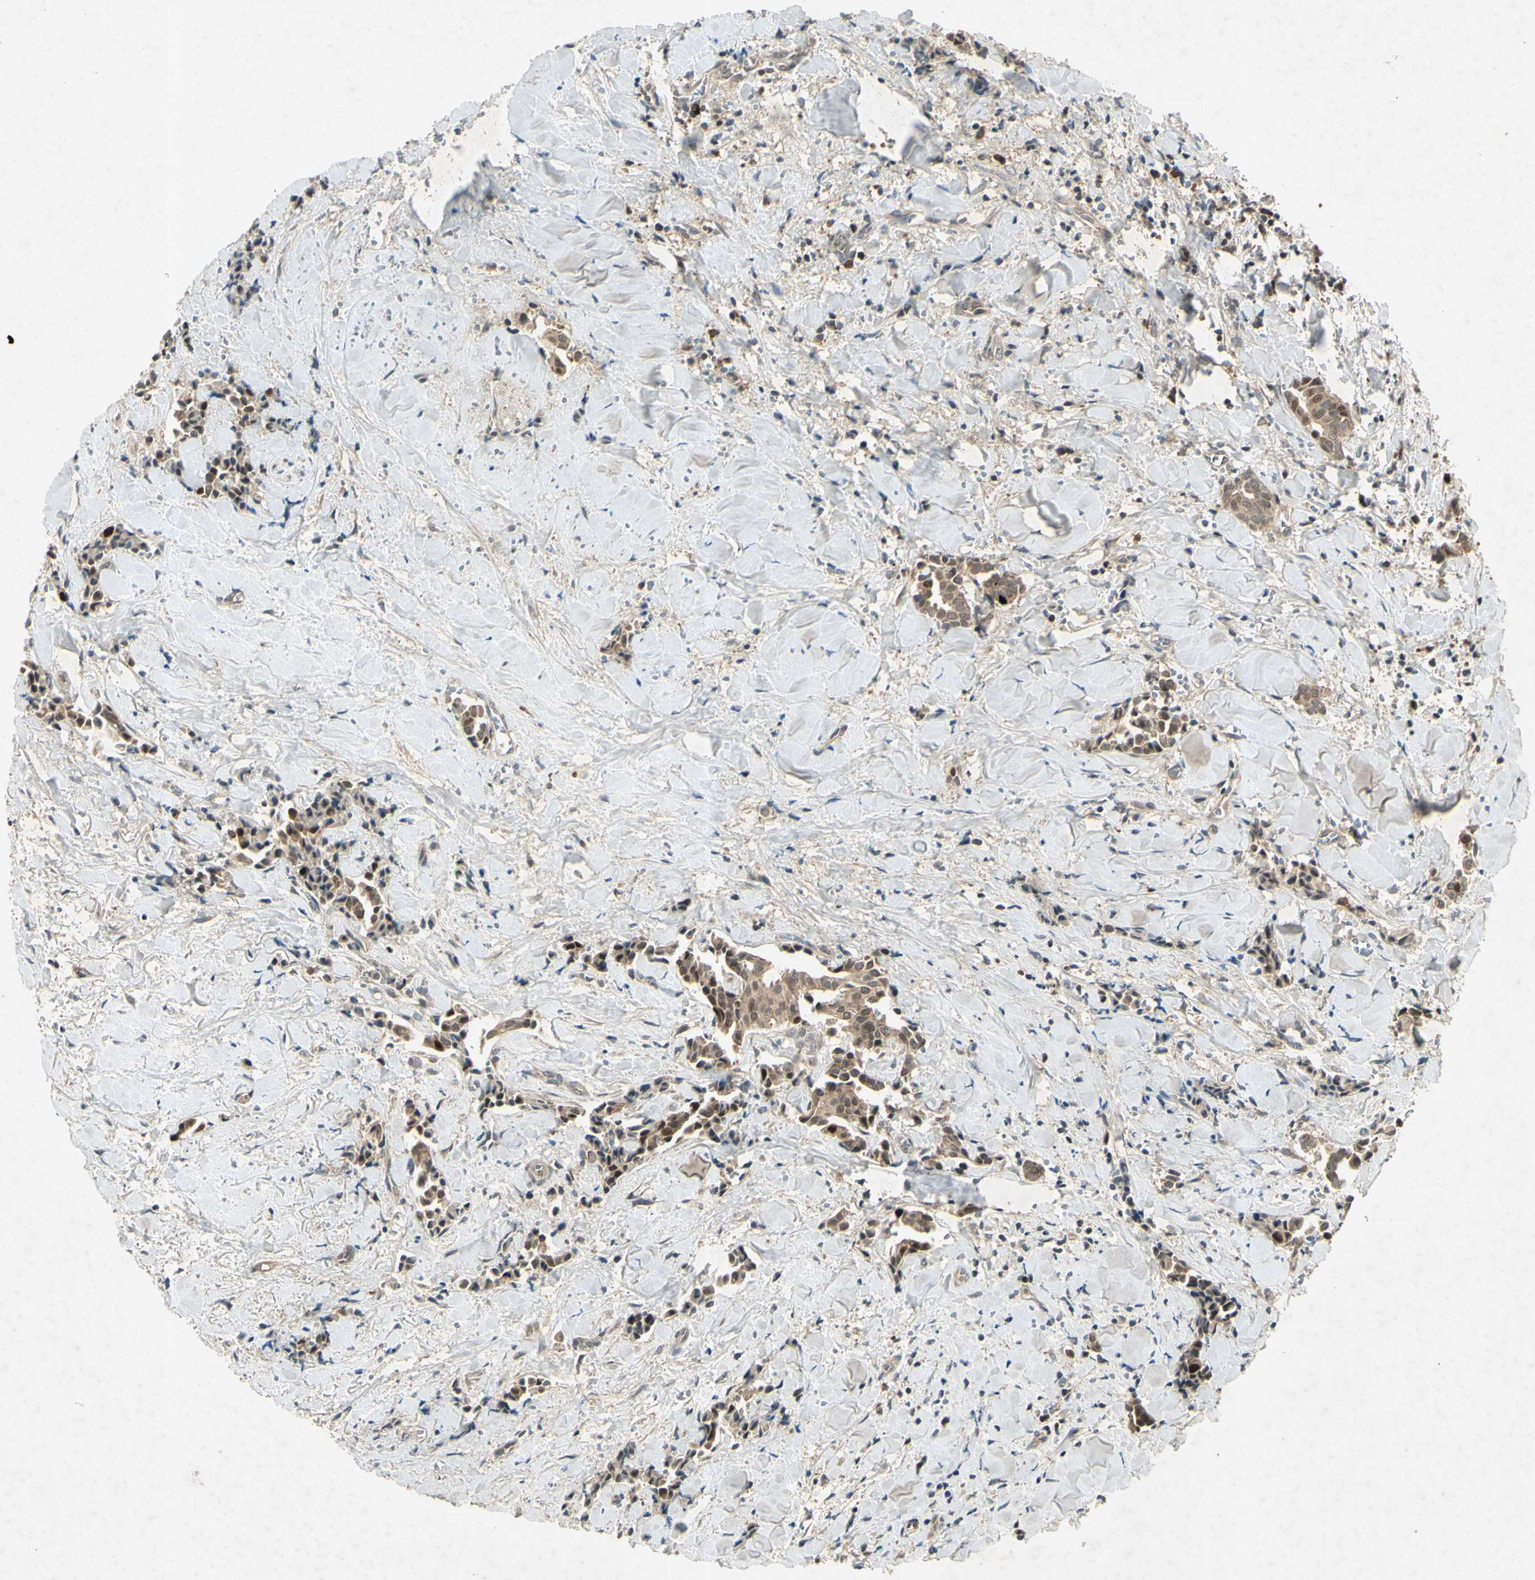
{"staining": {"intensity": "strong", "quantity": "<25%", "location": "nuclear"}, "tissue": "head and neck cancer", "cell_type": "Tumor cells", "image_type": "cancer", "snomed": [{"axis": "morphology", "description": "Adenocarcinoma, NOS"}, {"axis": "topography", "description": "Salivary gland"}, {"axis": "topography", "description": "Head-Neck"}], "caption": "Human head and neck adenocarcinoma stained for a protein (brown) demonstrates strong nuclear positive expression in about <25% of tumor cells.", "gene": "RAD18", "patient": {"sex": "female", "age": 59}}